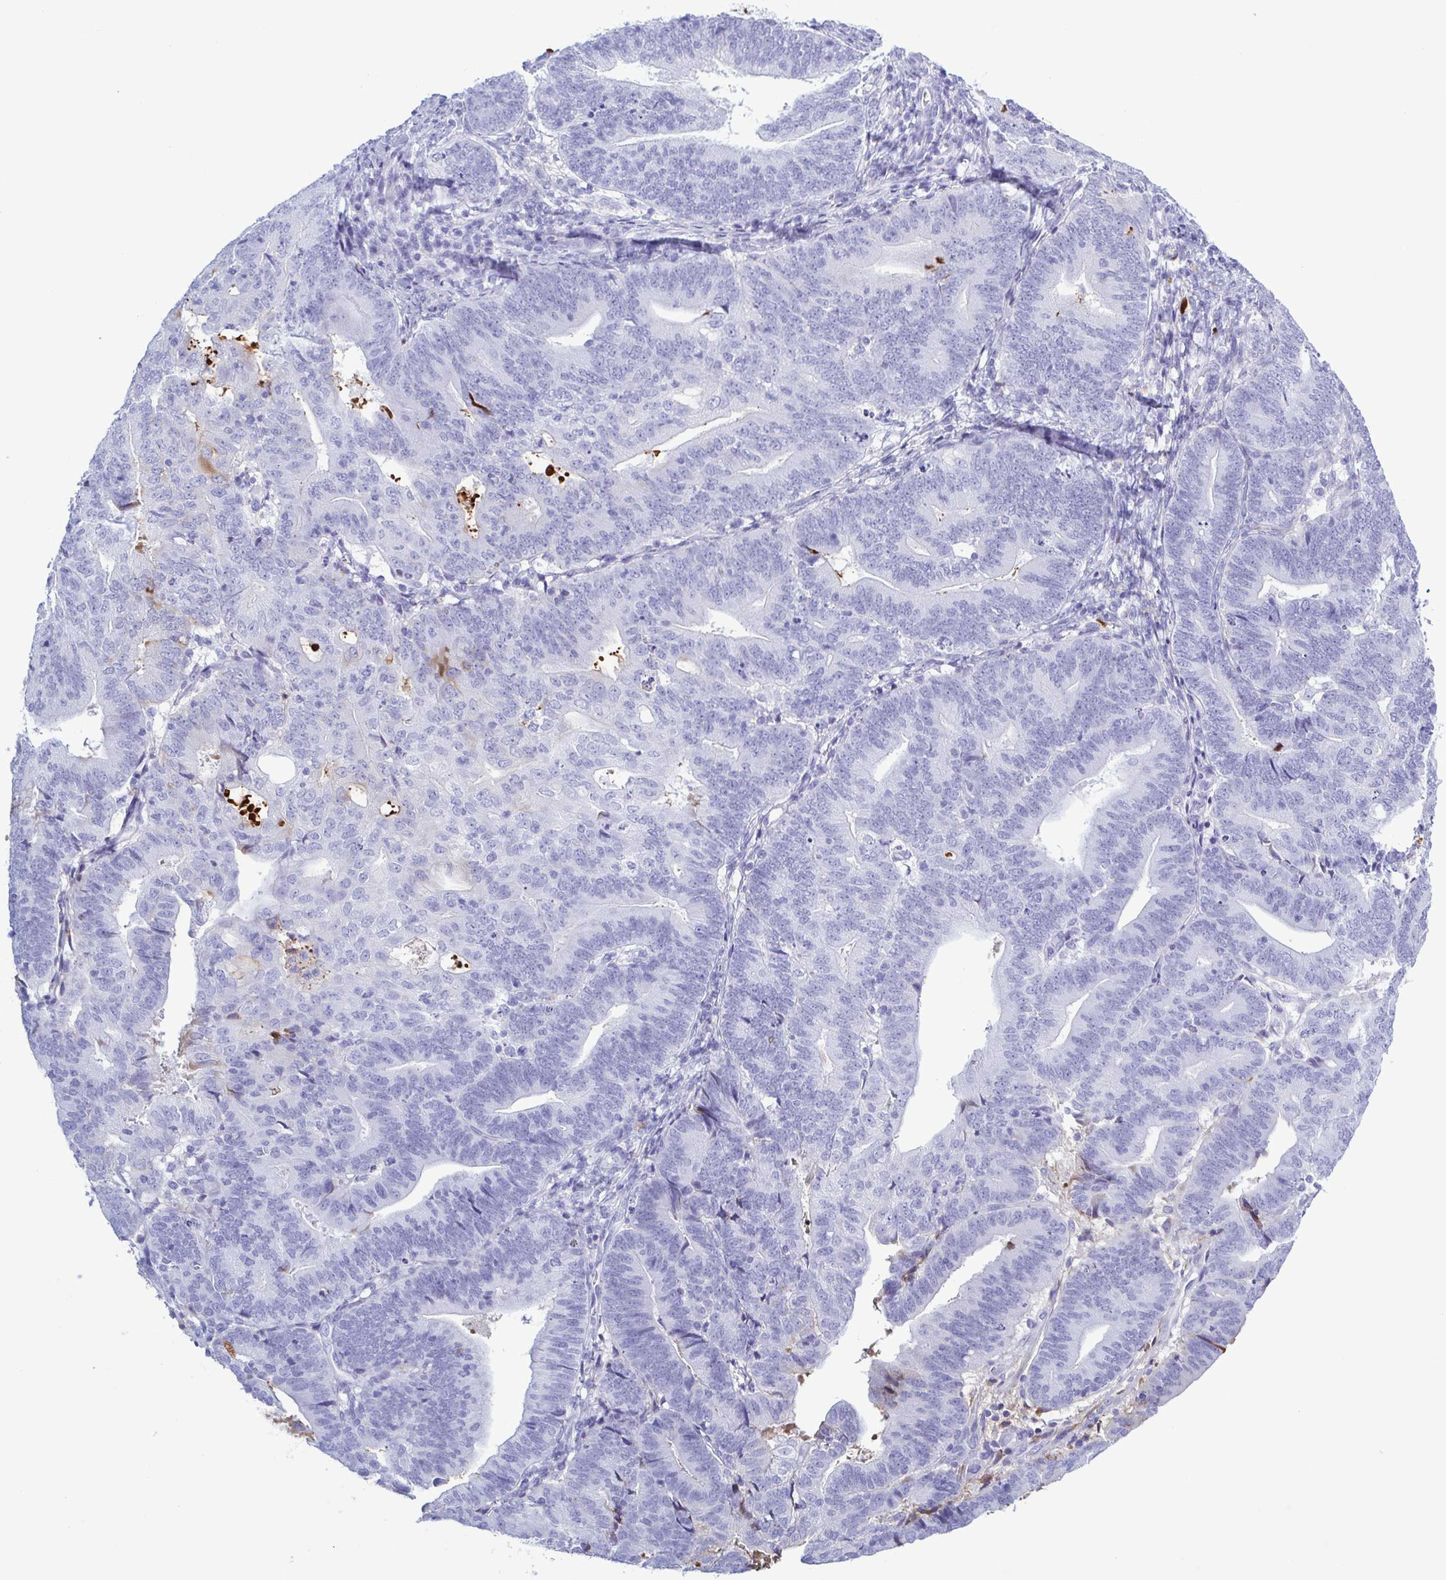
{"staining": {"intensity": "negative", "quantity": "none", "location": "none"}, "tissue": "endometrial cancer", "cell_type": "Tumor cells", "image_type": "cancer", "snomed": [{"axis": "morphology", "description": "Adenocarcinoma, NOS"}, {"axis": "topography", "description": "Endometrium"}], "caption": "The micrograph displays no staining of tumor cells in endometrial adenocarcinoma. Brightfield microscopy of immunohistochemistry stained with DAB (3,3'-diaminobenzidine) (brown) and hematoxylin (blue), captured at high magnification.", "gene": "LTF", "patient": {"sex": "female", "age": 70}}